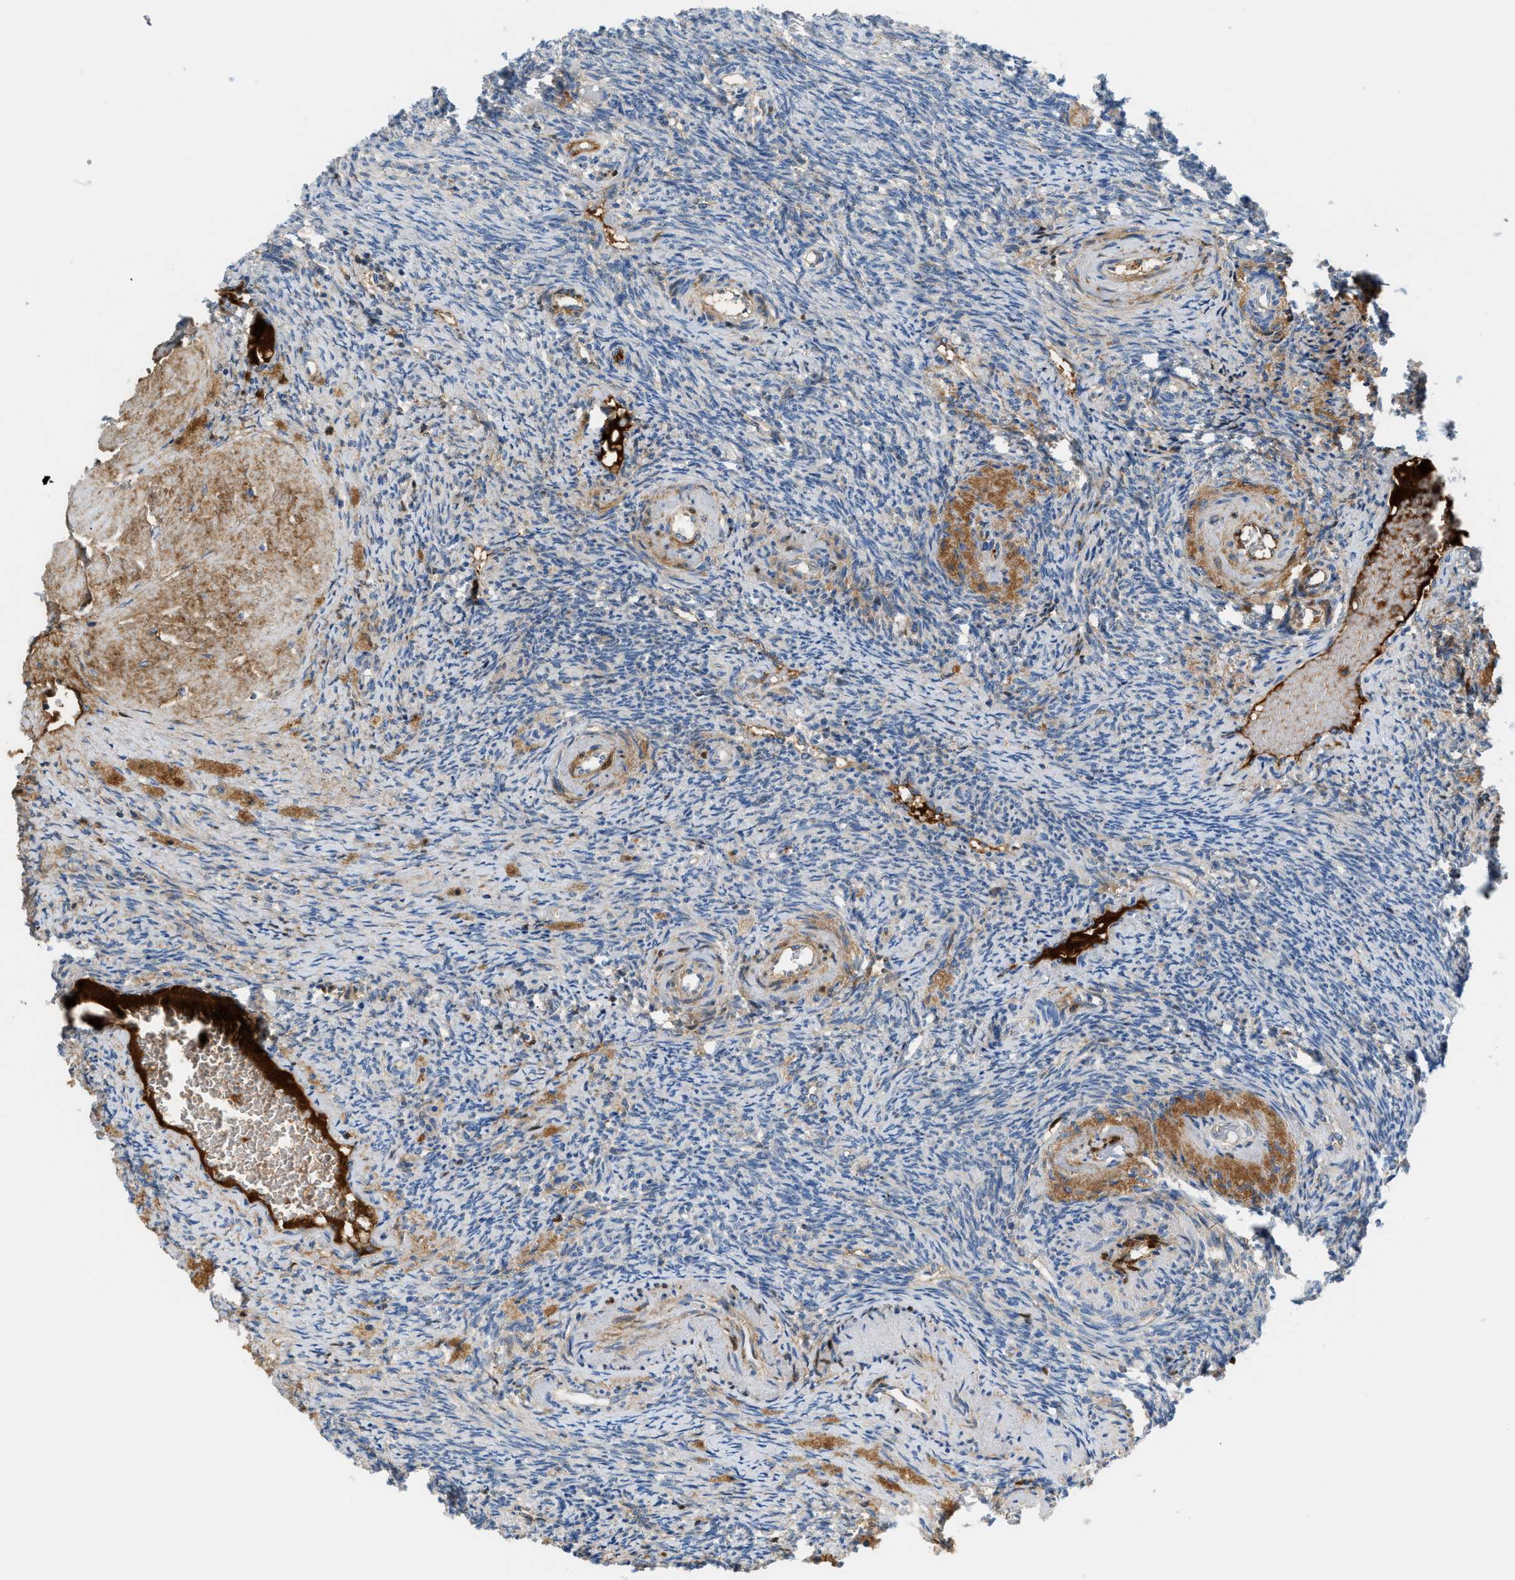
{"staining": {"intensity": "weak", "quantity": ">75%", "location": "cytoplasmic/membranous"}, "tissue": "ovary", "cell_type": "Follicle cells", "image_type": "normal", "snomed": [{"axis": "morphology", "description": "Normal tissue, NOS"}, {"axis": "topography", "description": "Ovary"}], "caption": "Benign ovary displays weak cytoplasmic/membranous positivity in approximately >75% of follicle cells, visualized by immunohistochemistry. (DAB IHC with brightfield microscopy, high magnification).", "gene": "CFI", "patient": {"sex": "female", "age": 41}}